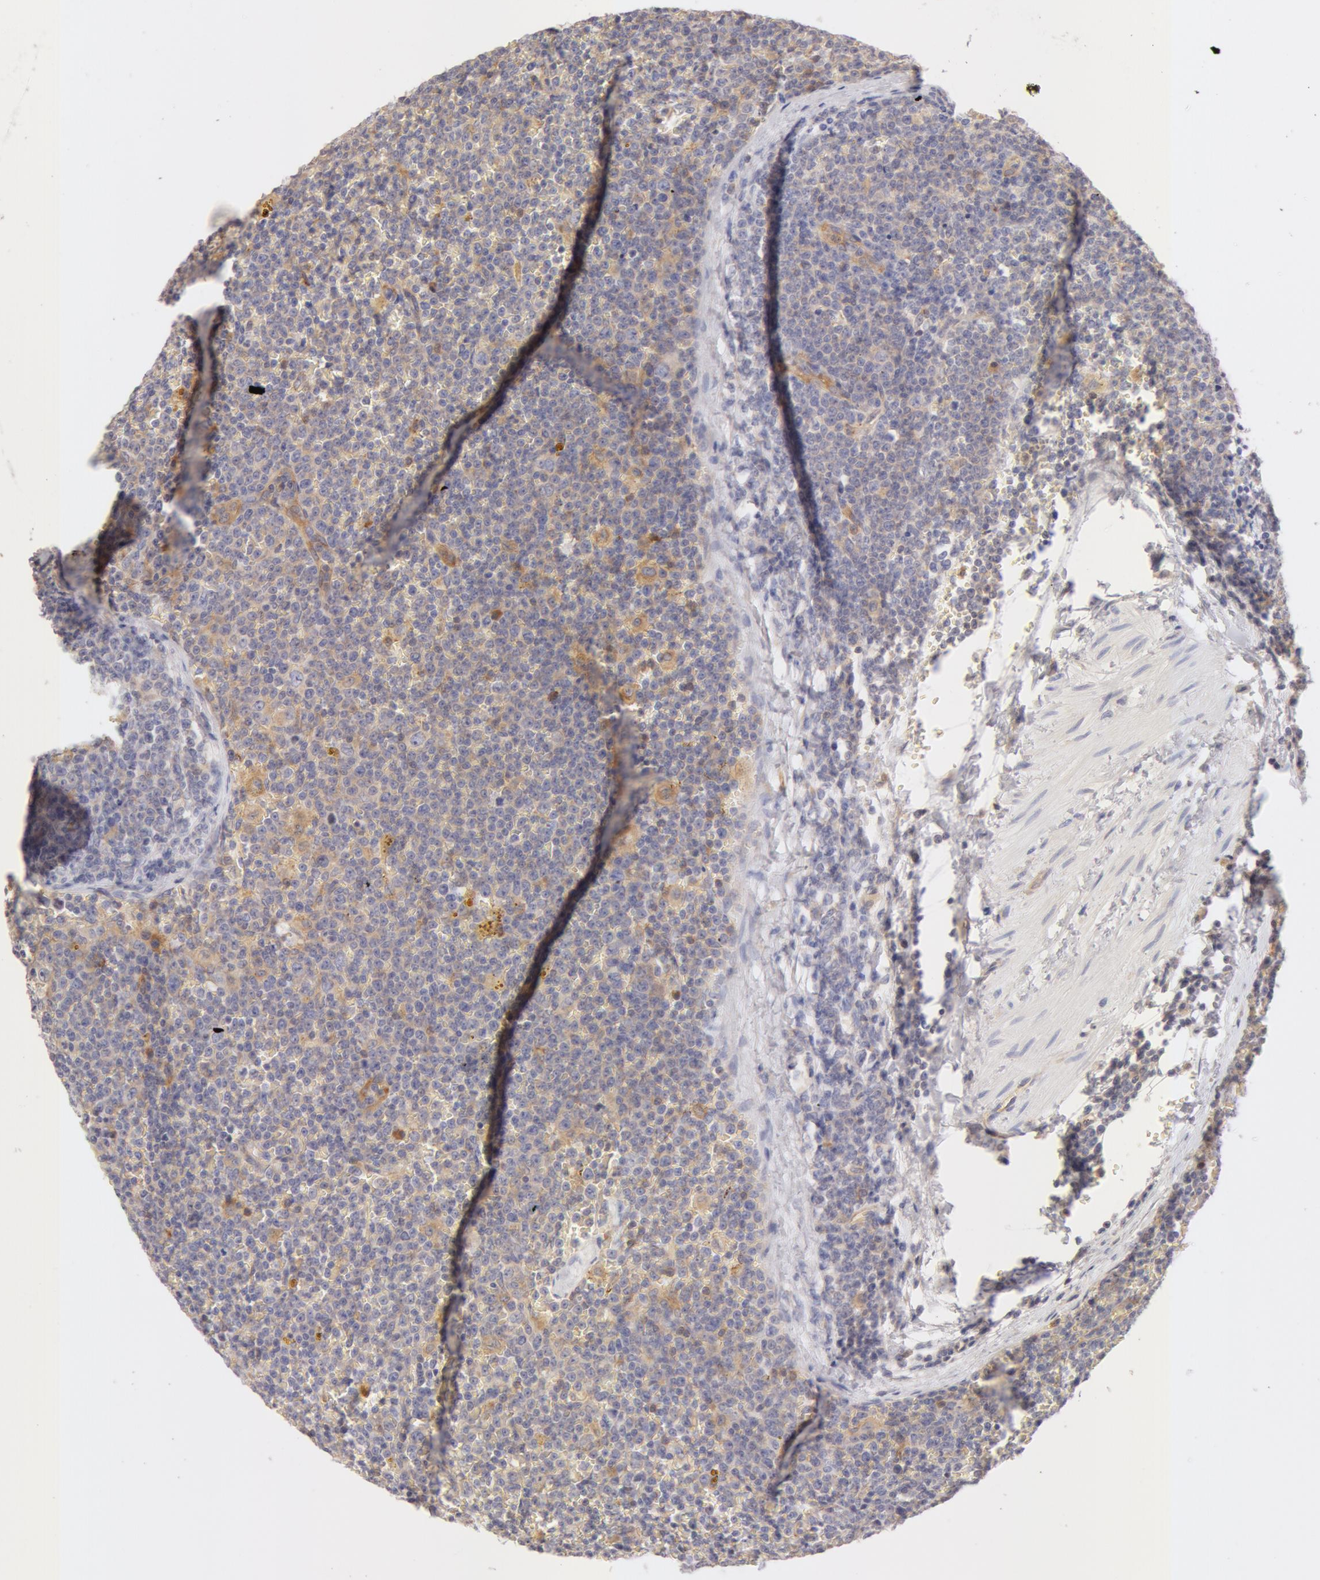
{"staining": {"intensity": "negative", "quantity": "none", "location": "none"}, "tissue": "lymphoma", "cell_type": "Tumor cells", "image_type": "cancer", "snomed": [{"axis": "morphology", "description": "Malignant lymphoma, non-Hodgkin's type, Low grade"}, {"axis": "topography", "description": "Lymph node"}], "caption": "This is a photomicrograph of immunohistochemistry staining of malignant lymphoma, non-Hodgkin's type (low-grade), which shows no staining in tumor cells.", "gene": "DDX3Y", "patient": {"sex": "male", "age": 50}}